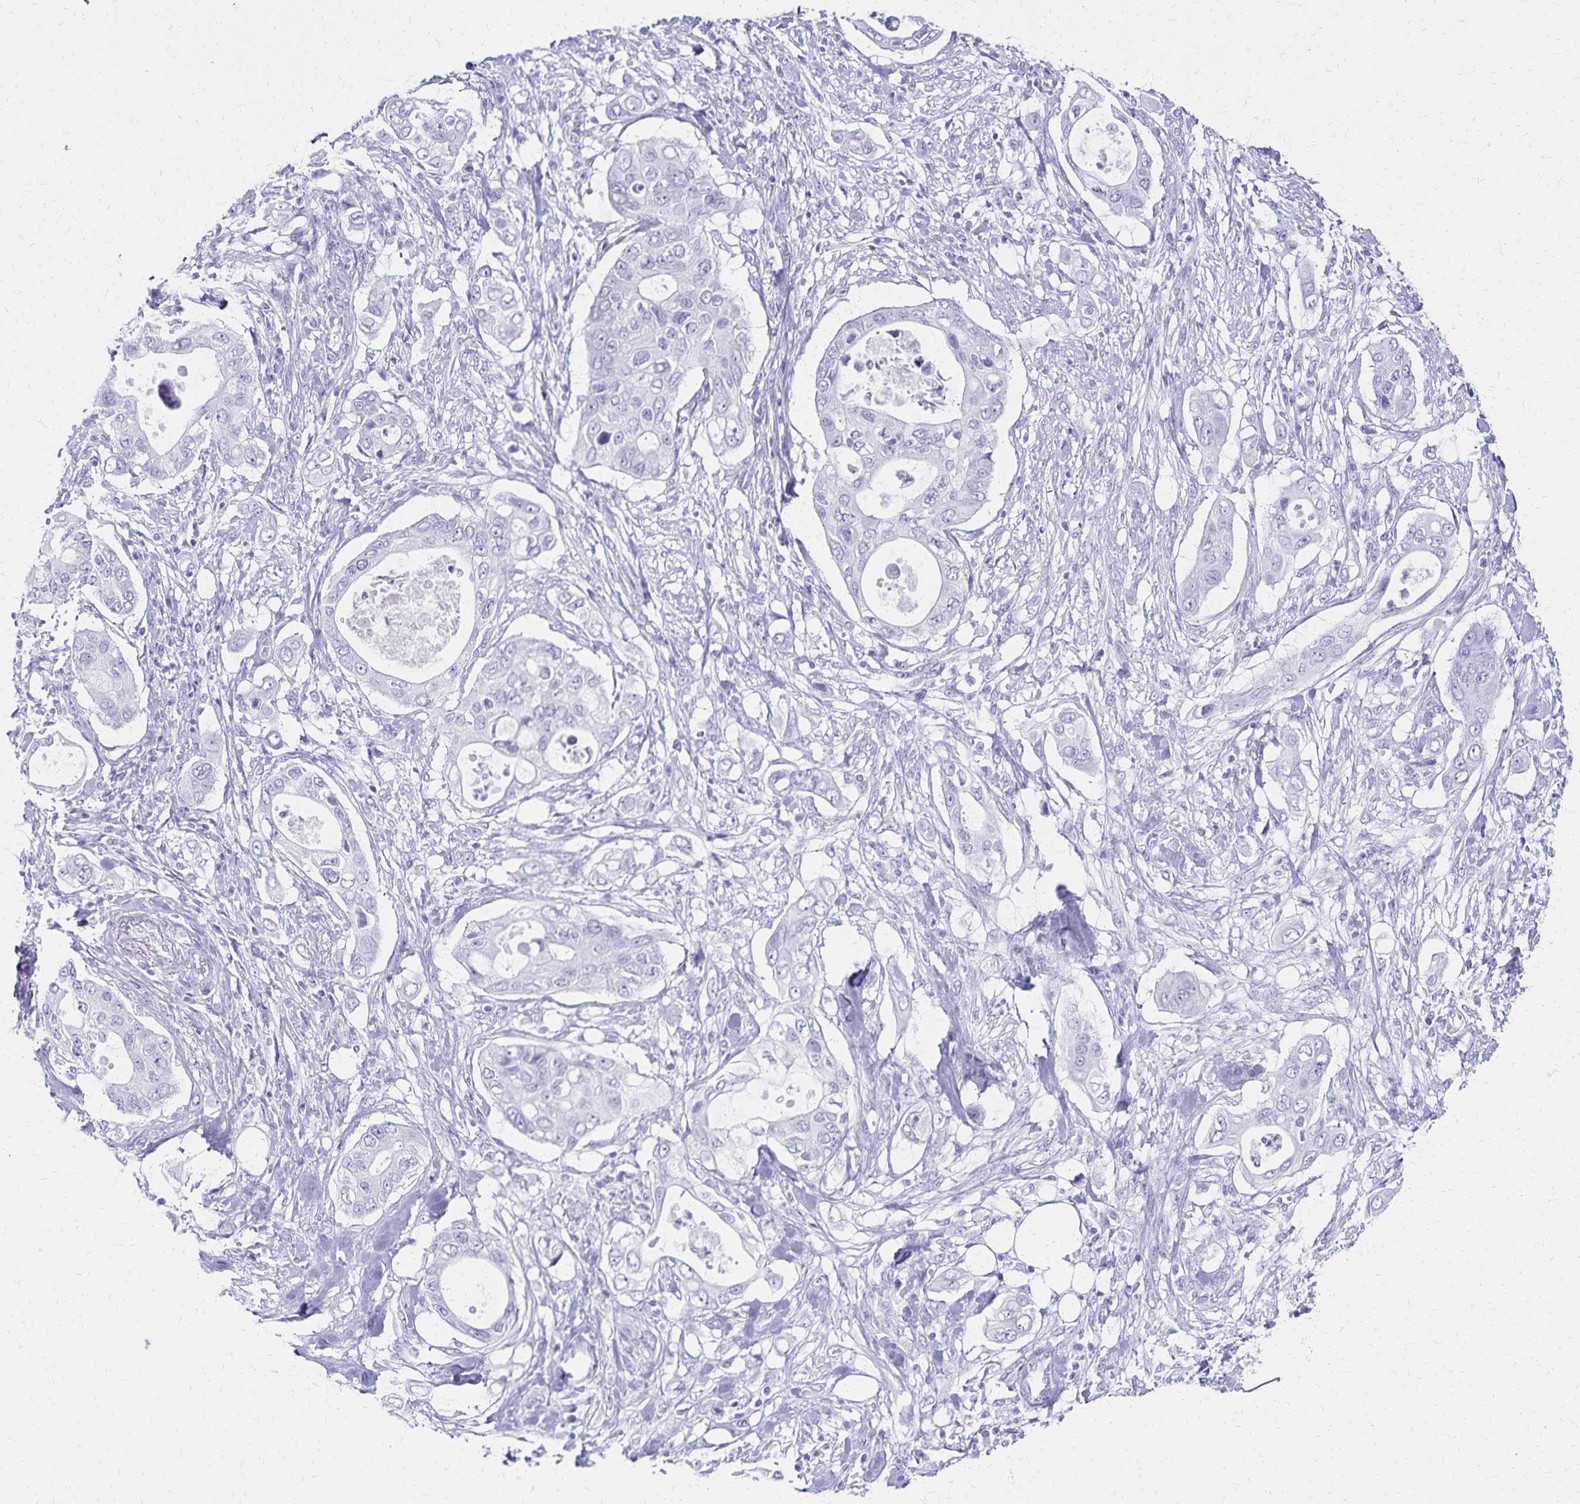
{"staining": {"intensity": "negative", "quantity": "none", "location": "none"}, "tissue": "pancreatic cancer", "cell_type": "Tumor cells", "image_type": "cancer", "snomed": [{"axis": "morphology", "description": "Adenocarcinoma, NOS"}, {"axis": "topography", "description": "Pancreas"}], "caption": "This is an IHC photomicrograph of pancreatic adenocarcinoma. There is no expression in tumor cells.", "gene": "GIP", "patient": {"sex": "female", "age": 63}}